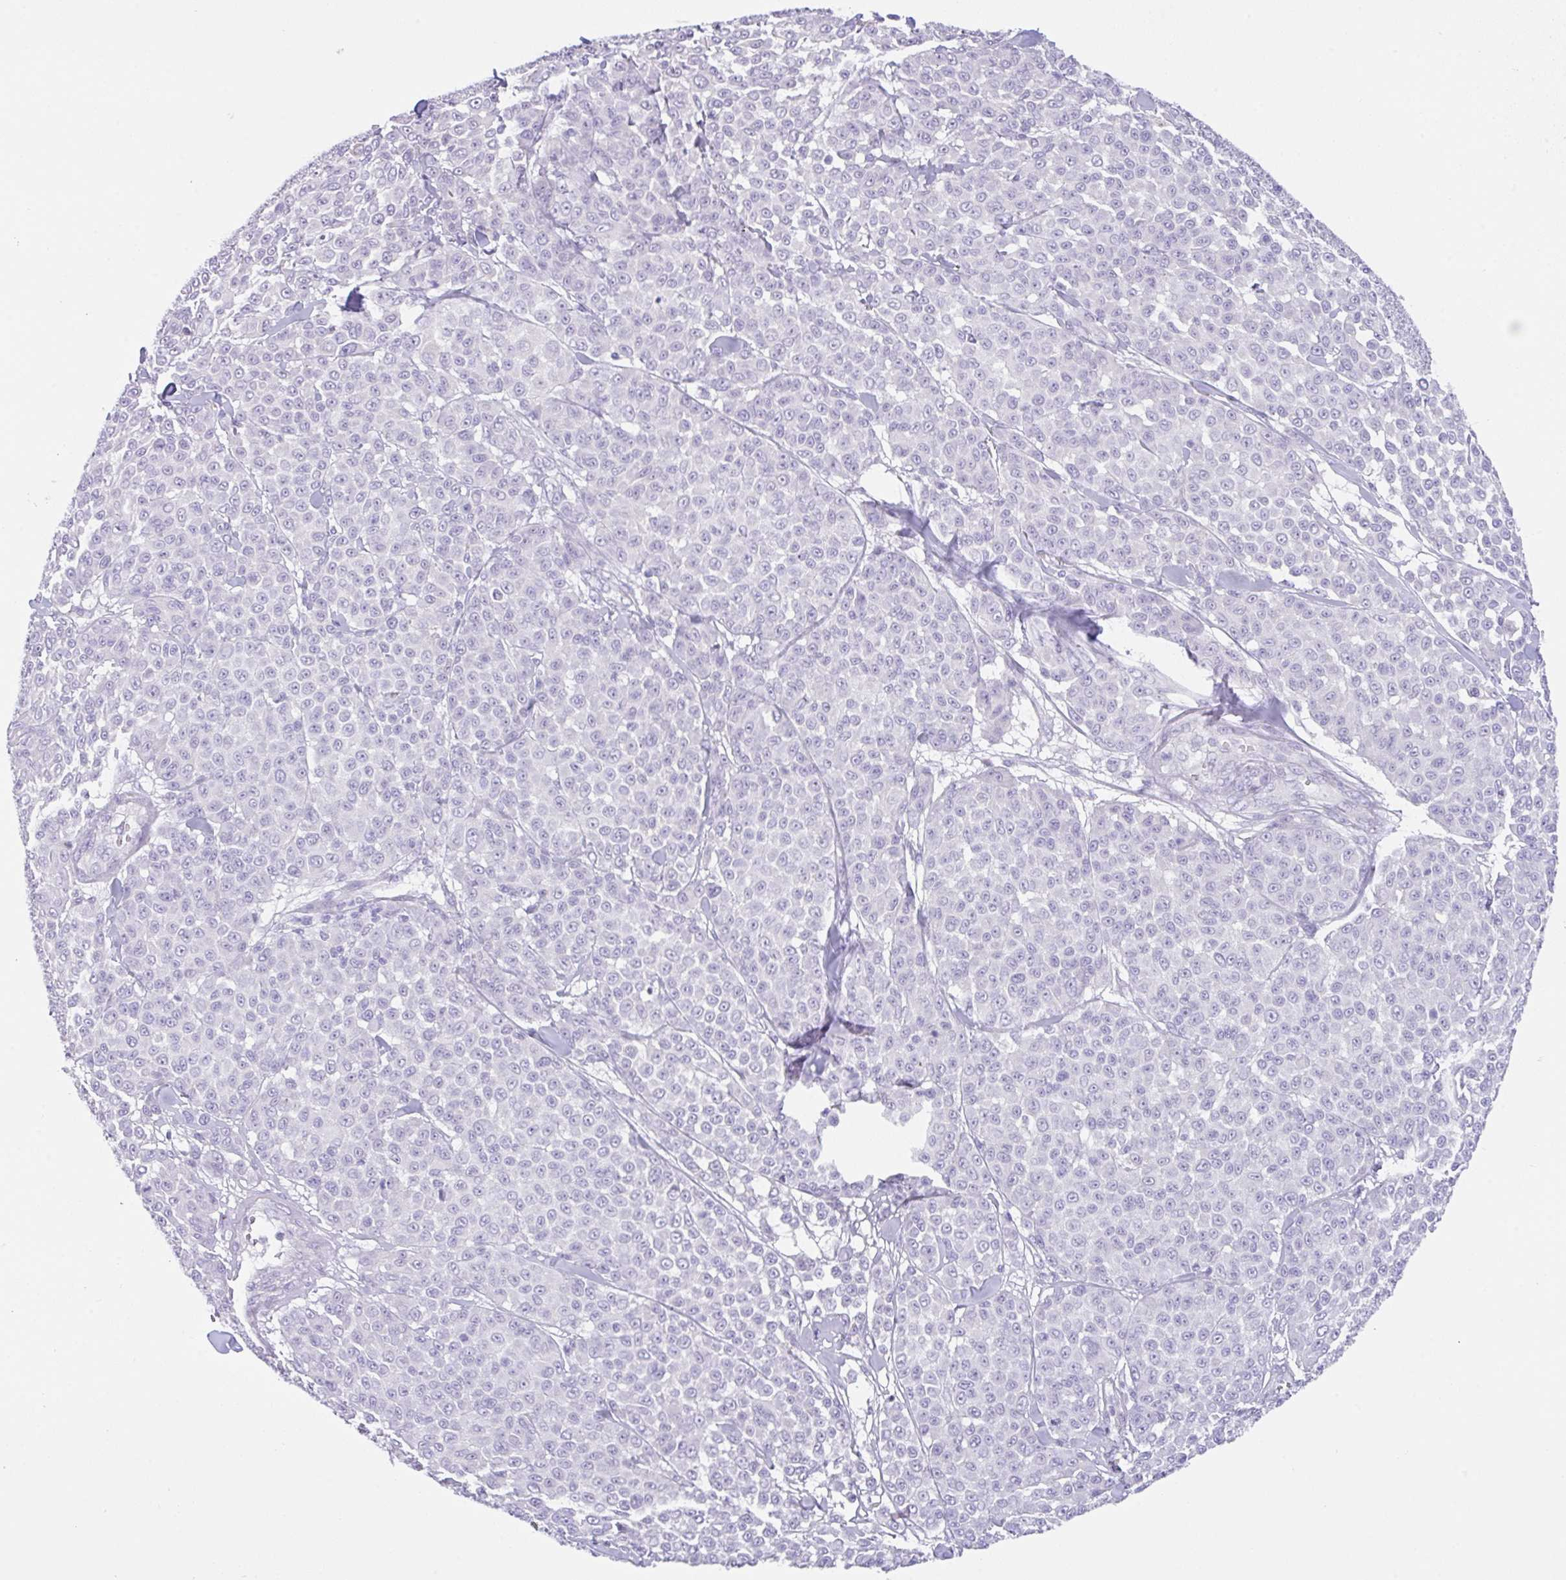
{"staining": {"intensity": "negative", "quantity": "none", "location": "none"}, "tissue": "melanoma", "cell_type": "Tumor cells", "image_type": "cancer", "snomed": [{"axis": "morphology", "description": "Malignant melanoma, NOS"}, {"axis": "topography", "description": "Skin"}], "caption": "Malignant melanoma was stained to show a protein in brown. There is no significant expression in tumor cells.", "gene": "TRAF4", "patient": {"sex": "male", "age": 46}}